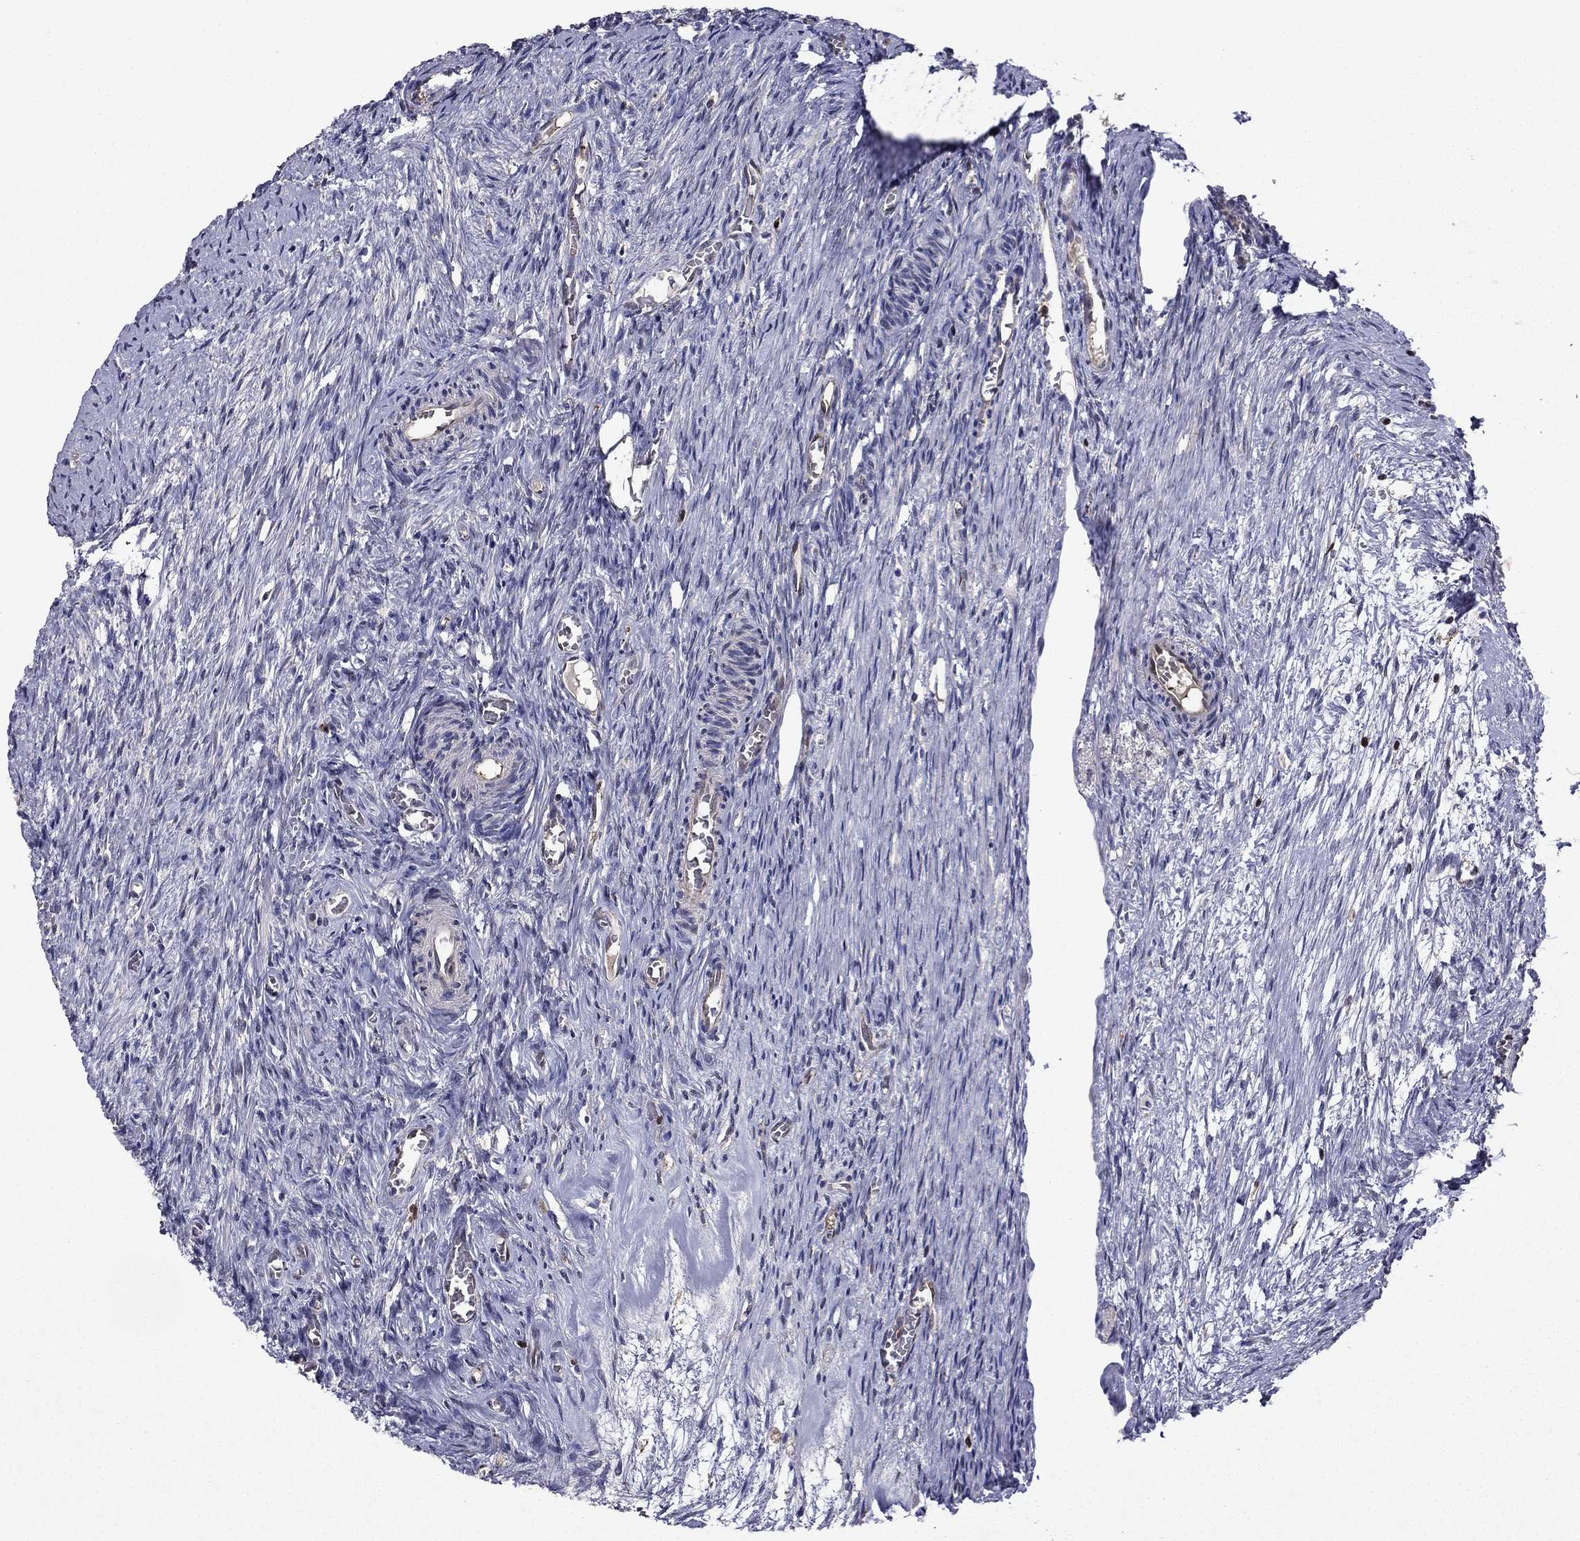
{"staining": {"intensity": "negative", "quantity": "none", "location": "none"}, "tissue": "ovary", "cell_type": "Ovarian stroma cells", "image_type": "normal", "snomed": [{"axis": "morphology", "description": "Normal tissue, NOS"}, {"axis": "topography", "description": "Ovary"}], "caption": "Immunohistochemical staining of benign human ovary reveals no significant positivity in ovarian stroma cells.", "gene": "APPBP2", "patient": {"sex": "female", "age": 39}}